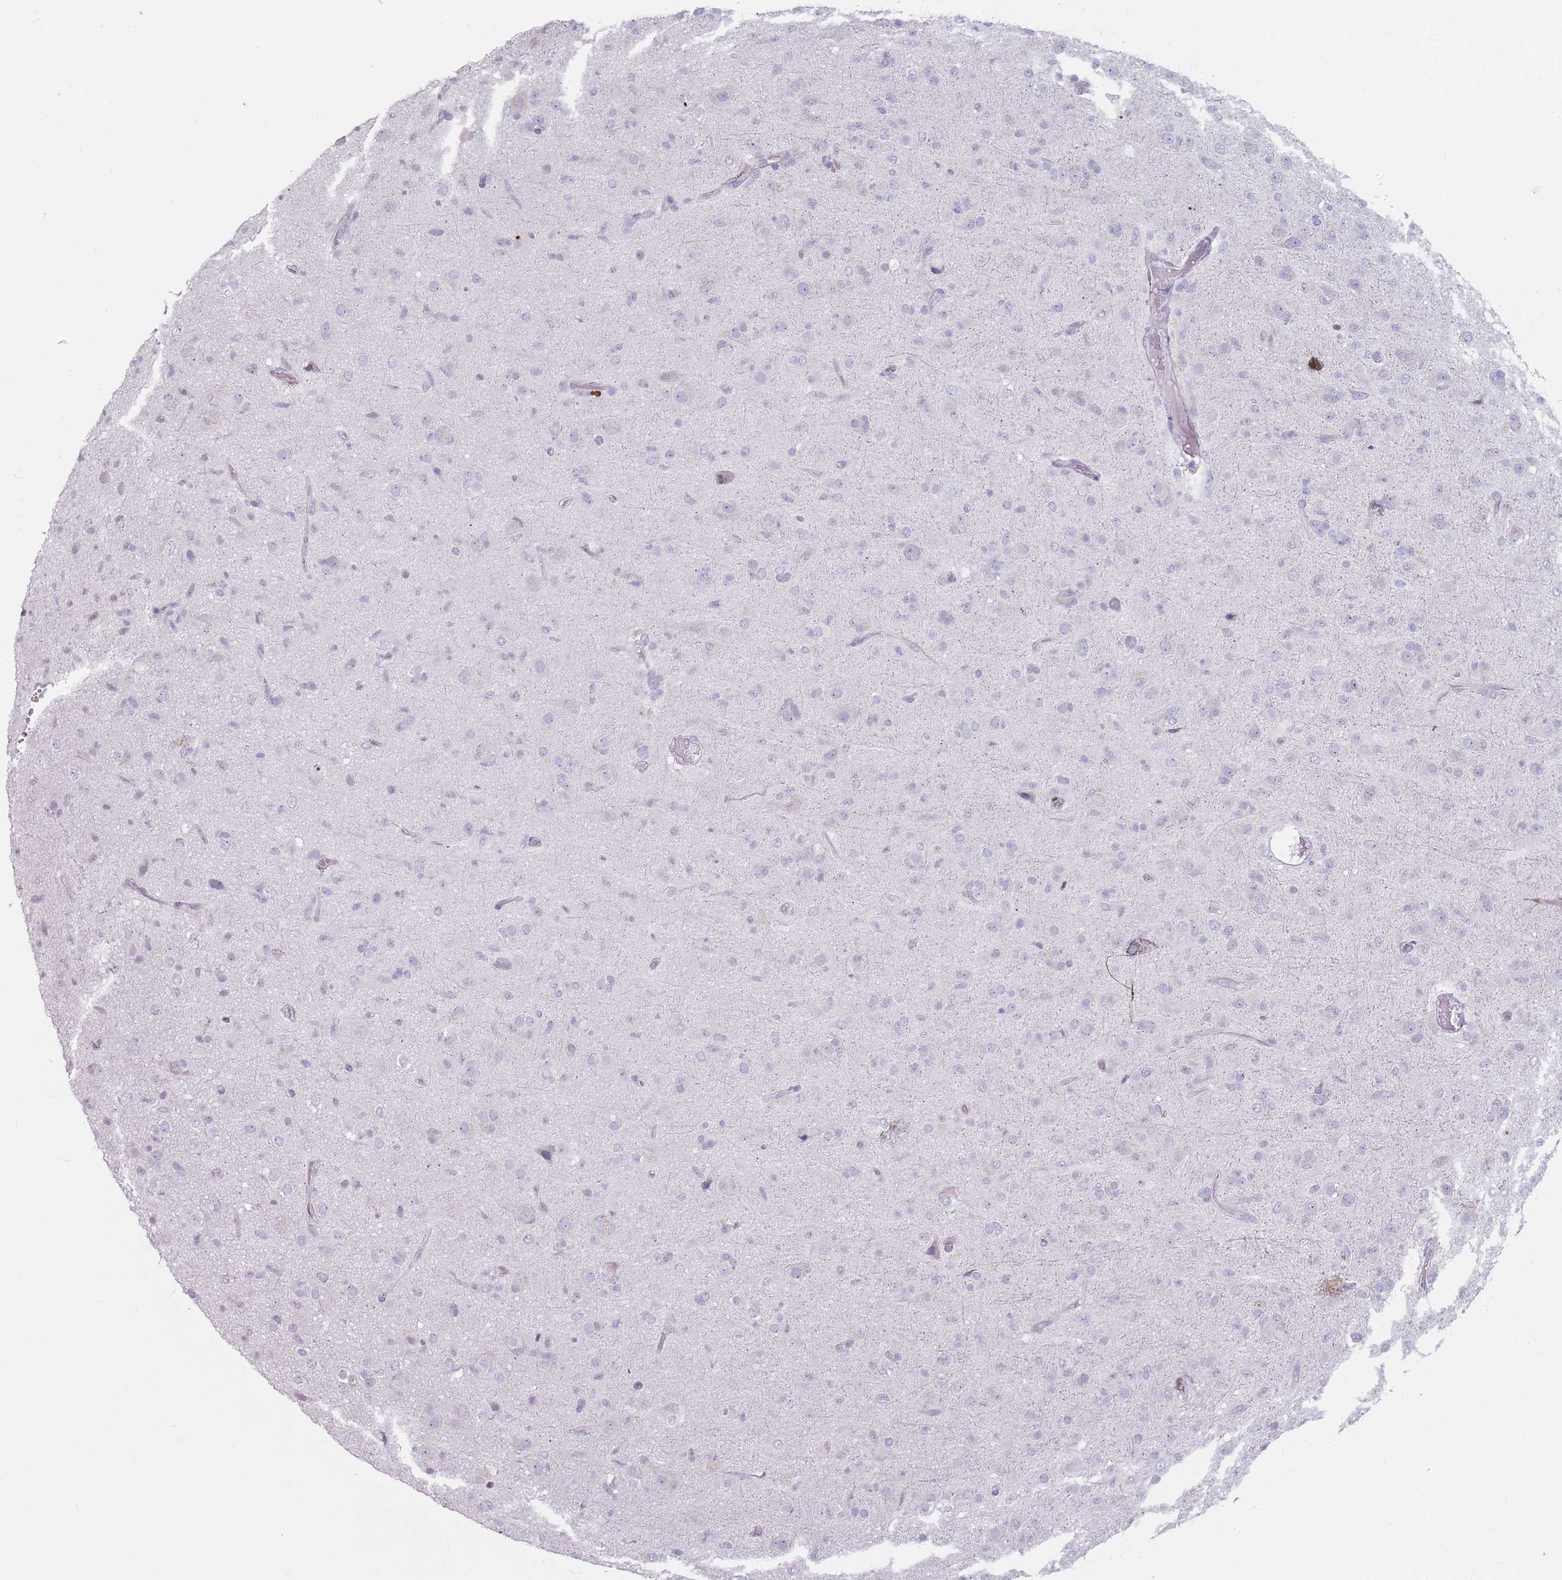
{"staining": {"intensity": "negative", "quantity": "none", "location": "none"}, "tissue": "glioma", "cell_type": "Tumor cells", "image_type": "cancer", "snomed": [{"axis": "morphology", "description": "Glioma, malignant, Low grade"}, {"axis": "topography", "description": "Brain"}], "caption": "High power microscopy histopathology image of an immunohistochemistry (IHC) image of malignant low-grade glioma, revealing no significant expression in tumor cells.", "gene": "DXO", "patient": {"sex": "male", "age": 65}}